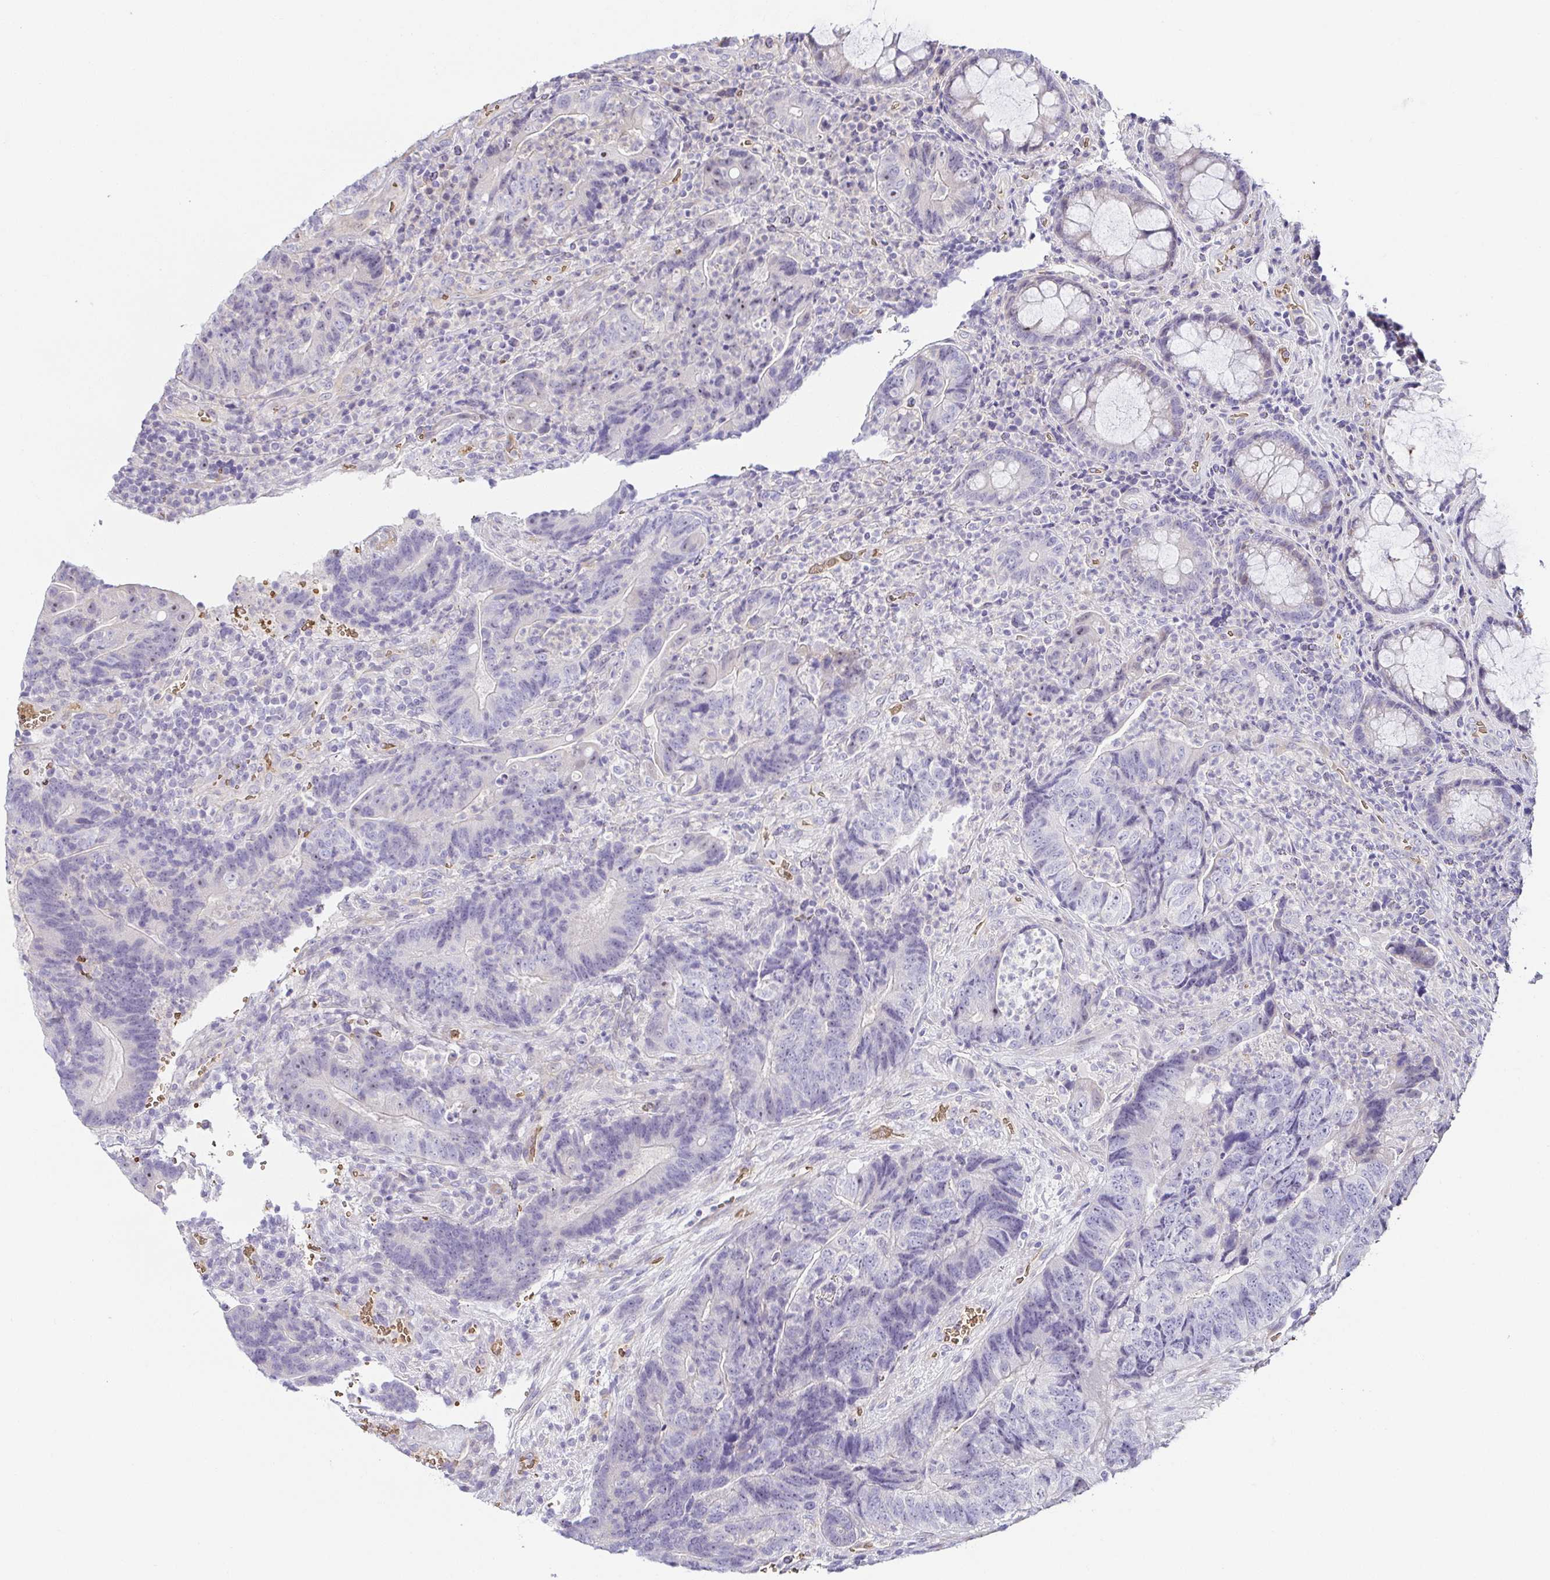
{"staining": {"intensity": "negative", "quantity": "none", "location": "none"}, "tissue": "colorectal cancer", "cell_type": "Tumor cells", "image_type": "cancer", "snomed": [{"axis": "morphology", "description": "Normal tissue, NOS"}, {"axis": "morphology", "description": "Adenocarcinoma, NOS"}, {"axis": "topography", "description": "Colon"}], "caption": "Immunohistochemical staining of colorectal adenocarcinoma demonstrates no significant expression in tumor cells. The staining is performed using DAB brown chromogen with nuclei counter-stained in using hematoxylin.", "gene": "FAM162B", "patient": {"sex": "female", "age": 48}}